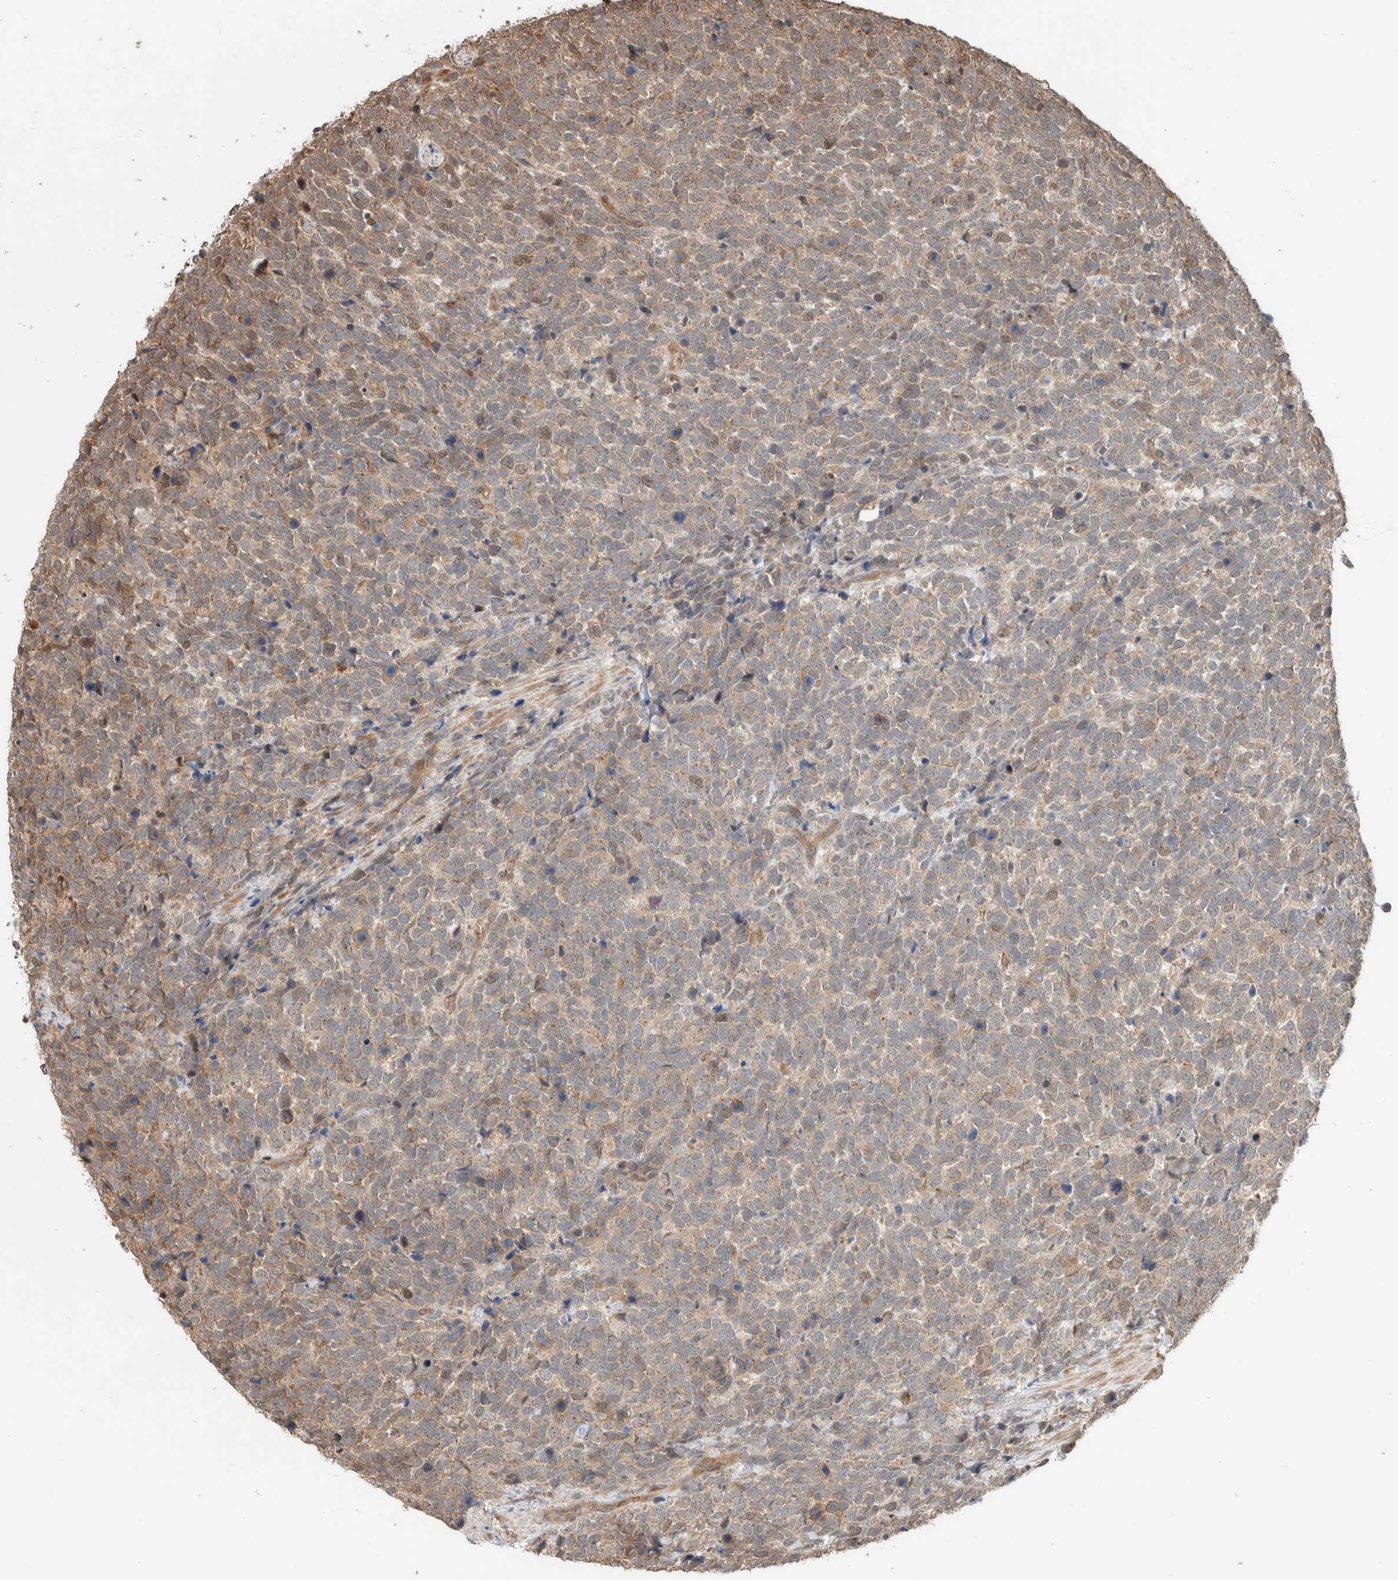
{"staining": {"intensity": "moderate", "quantity": "25%-75%", "location": "cytoplasmic/membranous"}, "tissue": "urothelial cancer", "cell_type": "Tumor cells", "image_type": "cancer", "snomed": [{"axis": "morphology", "description": "Urothelial carcinoma, High grade"}, {"axis": "topography", "description": "Urinary bladder"}], "caption": "High-grade urothelial carcinoma was stained to show a protein in brown. There is medium levels of moderate cytoplasmic/membranous expression in about 25%-75% of tumor cells.", "gene": "OTUD6B", "patient": {"sex": "female", "age": 82}}